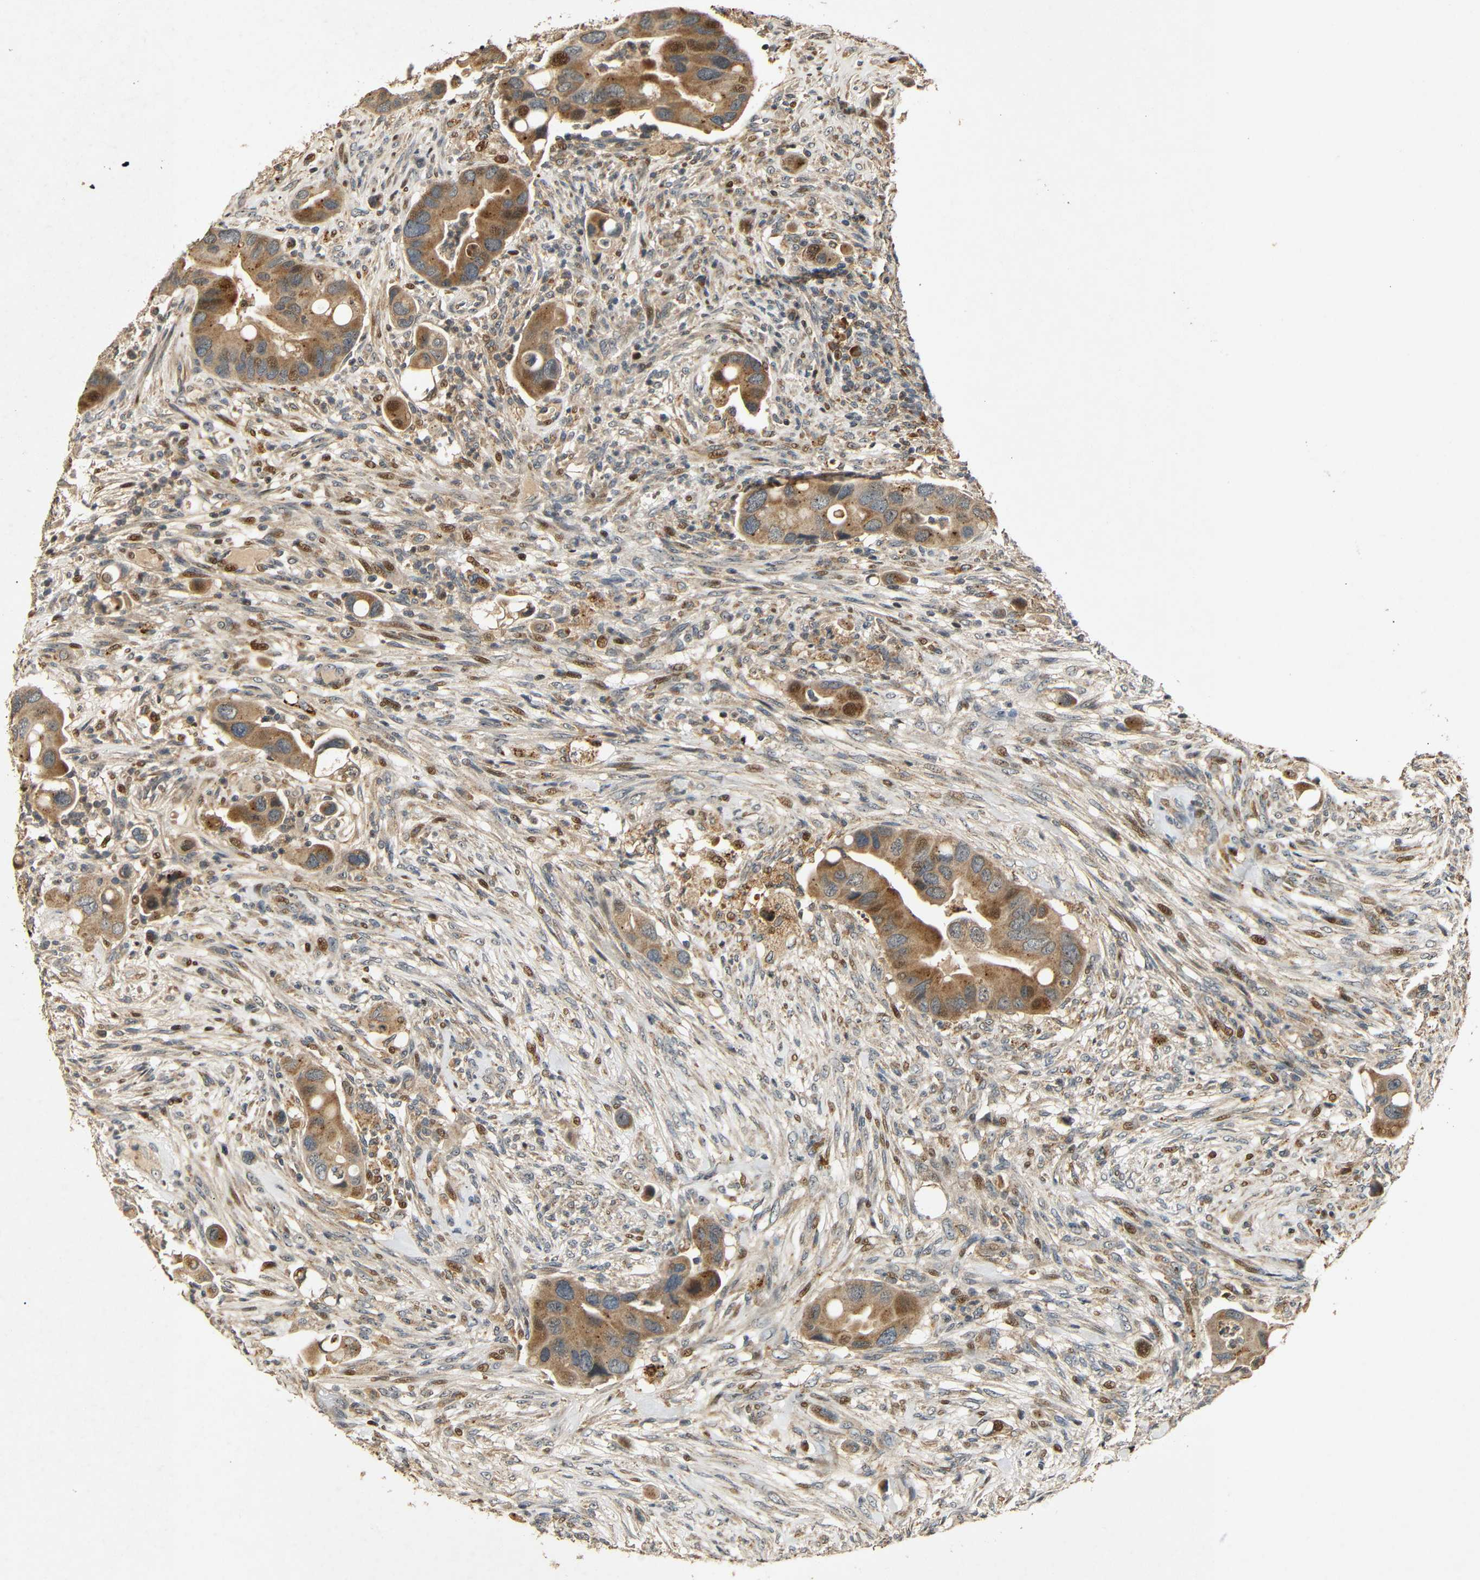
{"staining": {"intensity": "strong", "quantity": "25%-75%", "location": "cytoplasmic/membranous,nuclear"}, "tissue": "colorectal cancer", "cell_type": "Tumor cells", "image_type": "cancer", "snomed": [{"axis": "morphology", "description": "Adenocarcinoma, NOS"}, {"axis": "topography", "description": "Rectum"}], "caption": "Human colorectal cancer stained with a protein marker reveals strong staining in tumor cells.", "gene": "KAZALD1", "patient": {"sex": "female", "age": 57}}